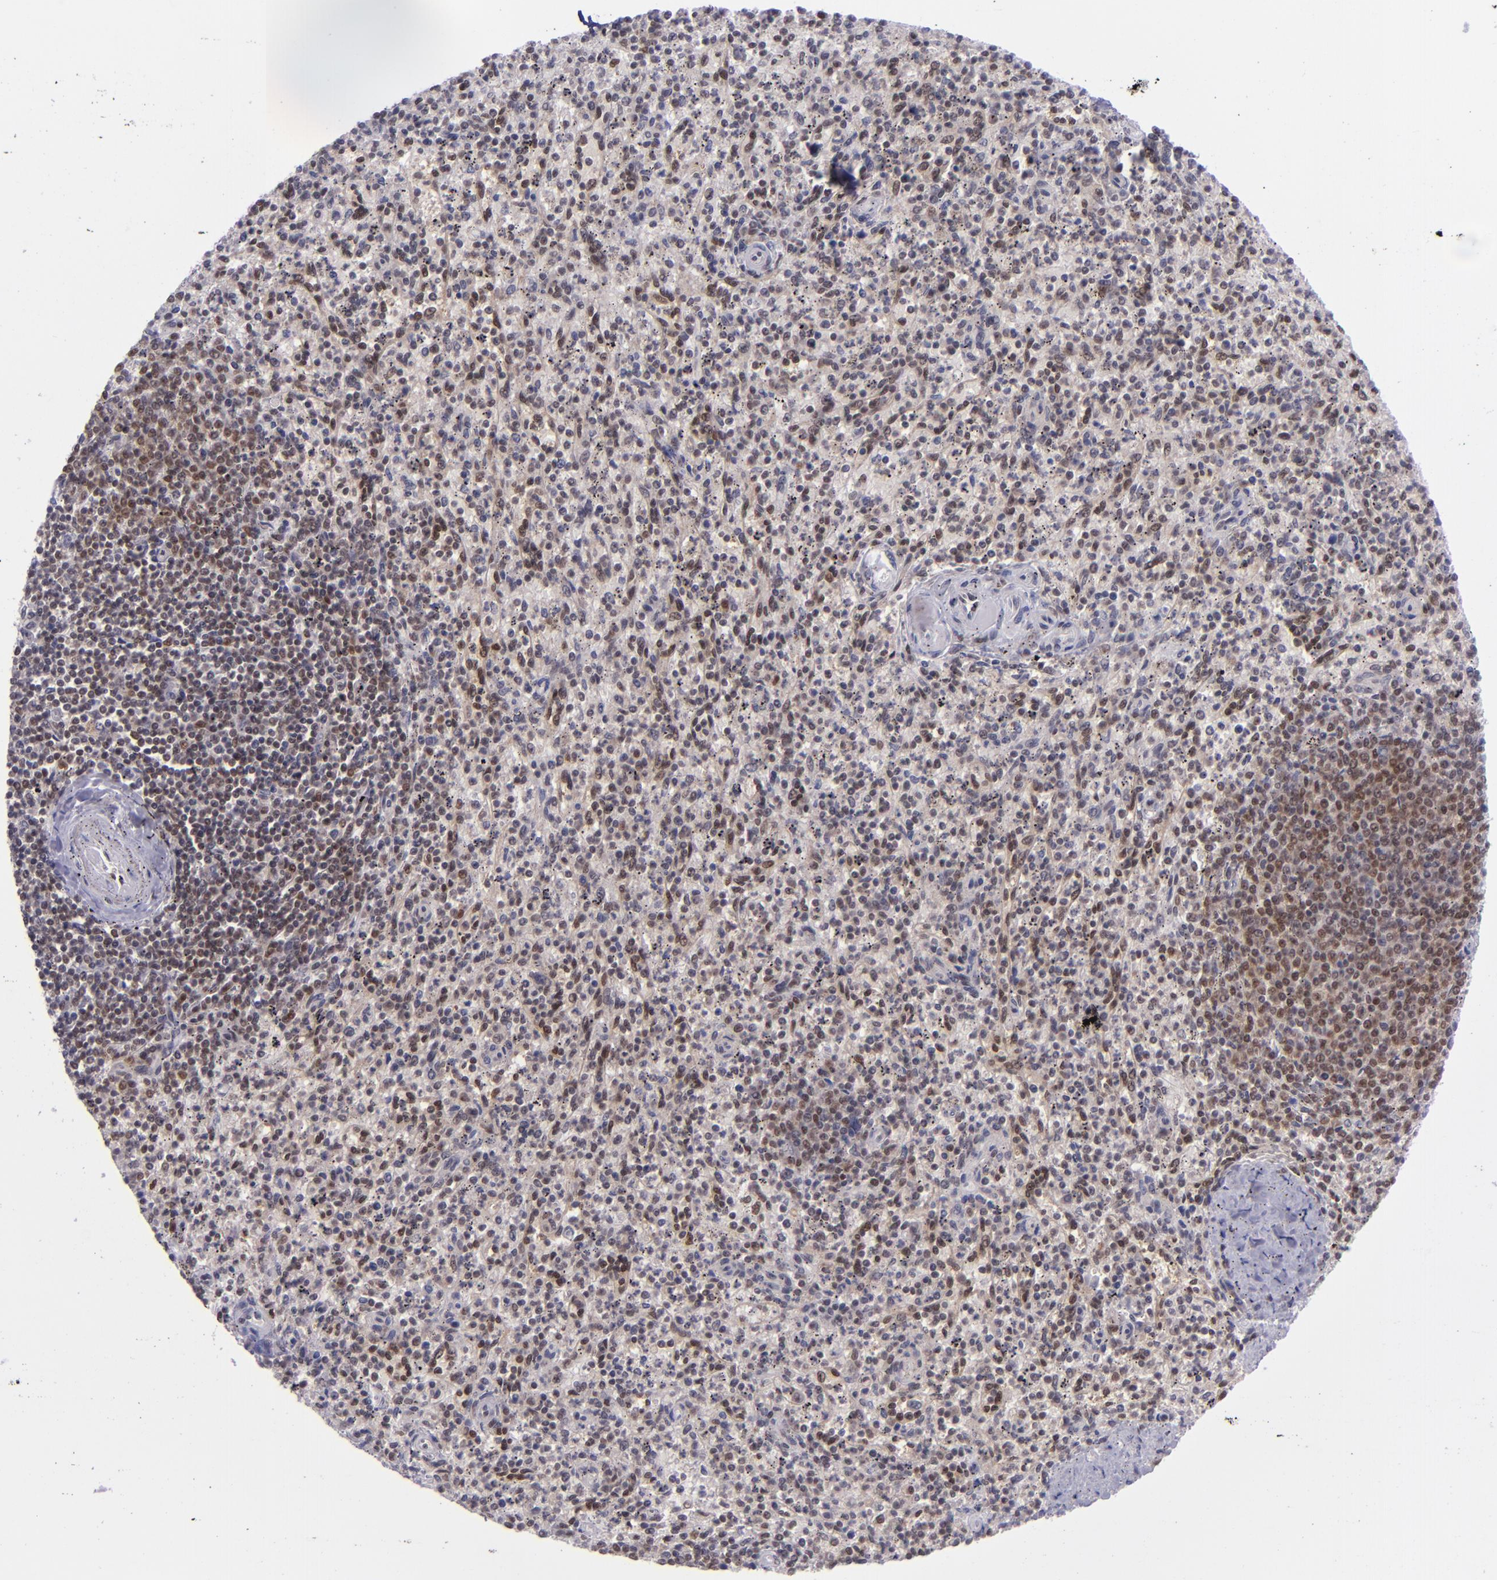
{"staining": {"intensity": "weak", "quantity": "25%-75%", "location": "nuclear"}, "tissue": "spleen", "cell_type": "Cells in red pulp", "image_type": "normal", "snomed": [{"axis": "morphology", "description": "Normal tissue, NOS"}, {"axis": "topography", "description": "Spleen"}], "caption": "Protein analysis of unremarkable spleen displays weak nuclear positivity in about 25%-75% of cells in red pulp. (brown staining indicates protein expression, while blue staining denotes nuclei).", "gene": "BAG1", "patient": {"sex": "male", "age": 72}}